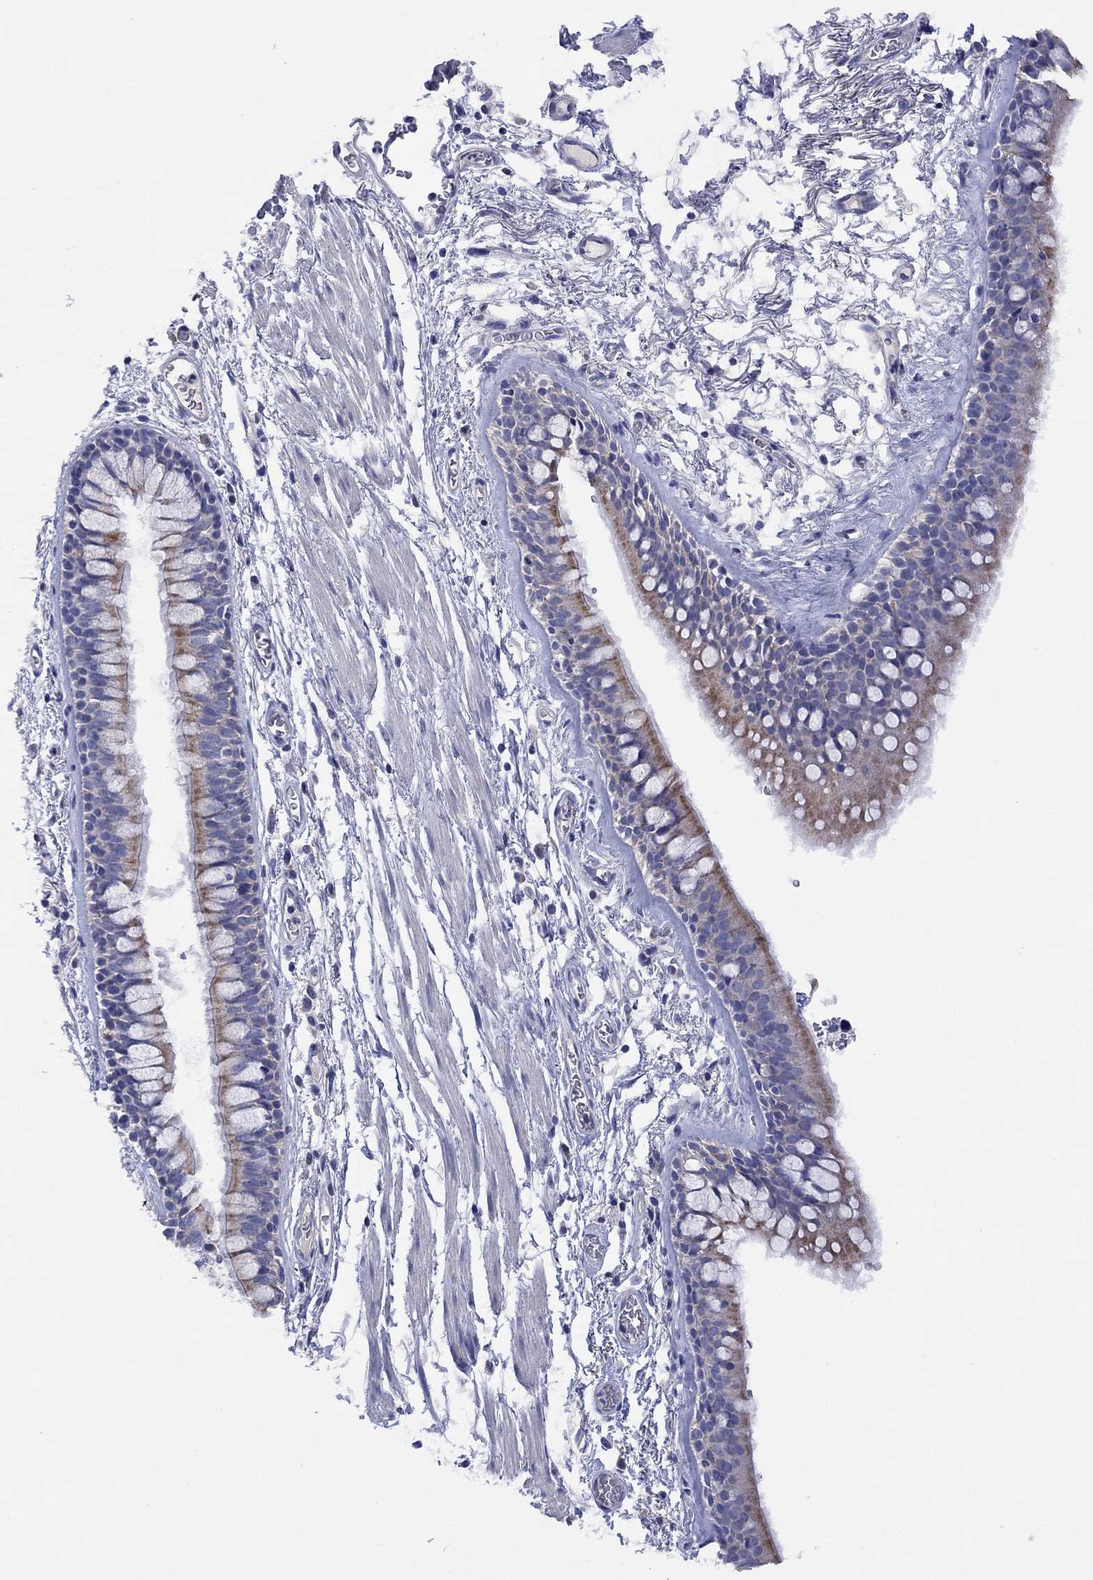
{"staining": {"intensity": "moderate", "quantity": "<25%", "location": "cytoplasmic/membranous"}, "tissue": "bronchus", "cell_type": "Respiratory epithelial cells", "image_type": "normal", "snomed": [{"axis": "morphology", "description": "Normal tissue, NOS"}, {"axis": "topography", "description": "Bronchus"}, {"axis": "topography", "description": "Lung"}], "caption": "Immunohistochemistry of normal bronchus reveals low levels of moderate cytoplasmic/membranous positivity in about <25% of respiratory epithelial cells. (Brightfield microscopy of DAB IHC at high magnification).", "gene": "CLVS1", "patient": {"sex": "female", "age": 57}}